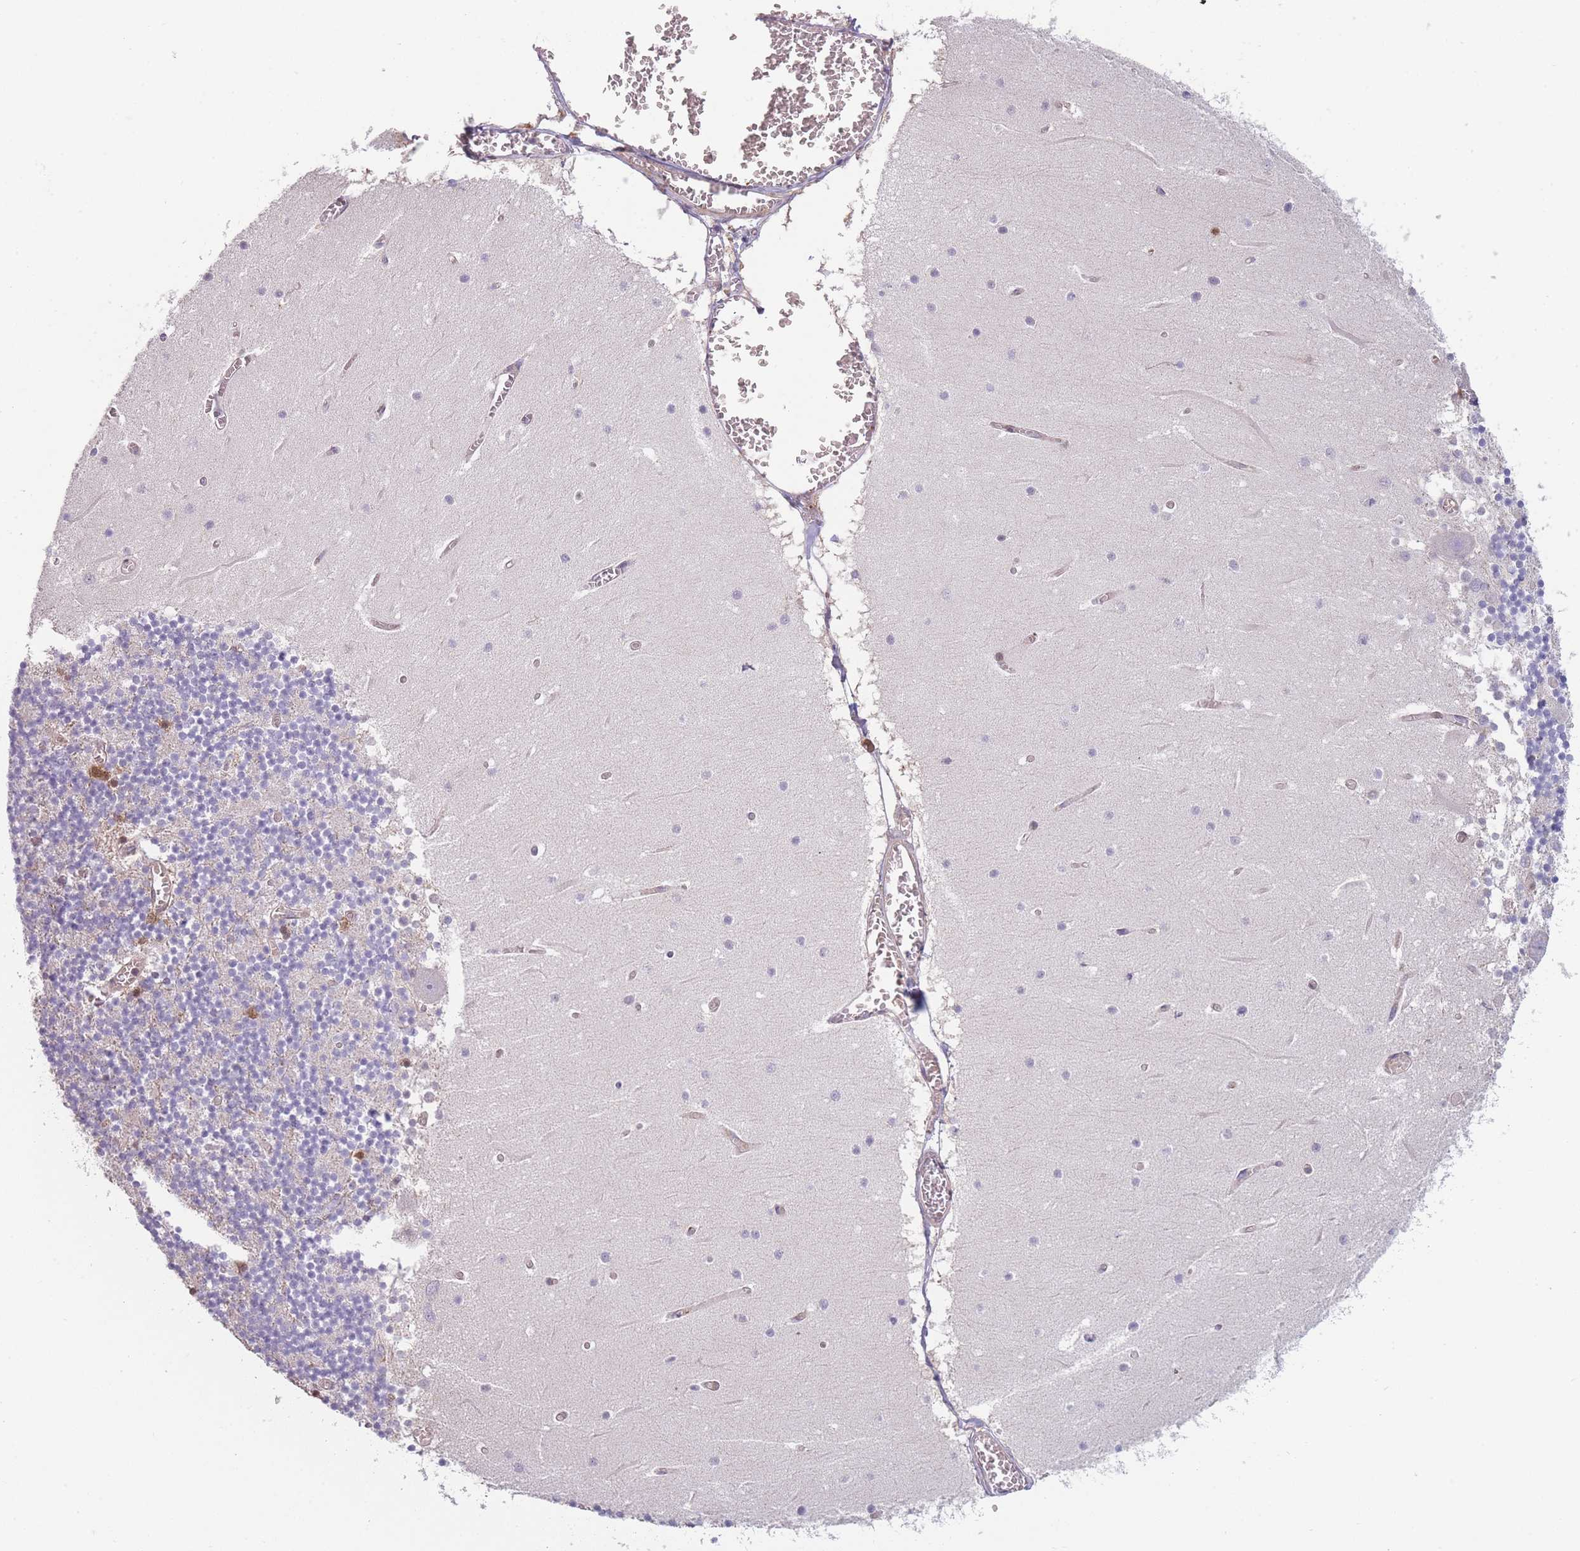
{"staining": {"intensity": "negative", "quantity": "none", "location": "none"}, "tissue": "cerebellum", "cell_type": "Cells in granular layer", "image_type": "normal", "snomed": [{"axis": "morphology", "description": "Normal tissue, NOS"}, {"axis": "topography", "description": "Cerebellum"}], "caption": "Photomicrograph shows no protein expression in cells in granular layer of normal cerebellum.", "gene": "MRI1", "patient": {"sex": "female", "age": 28}}